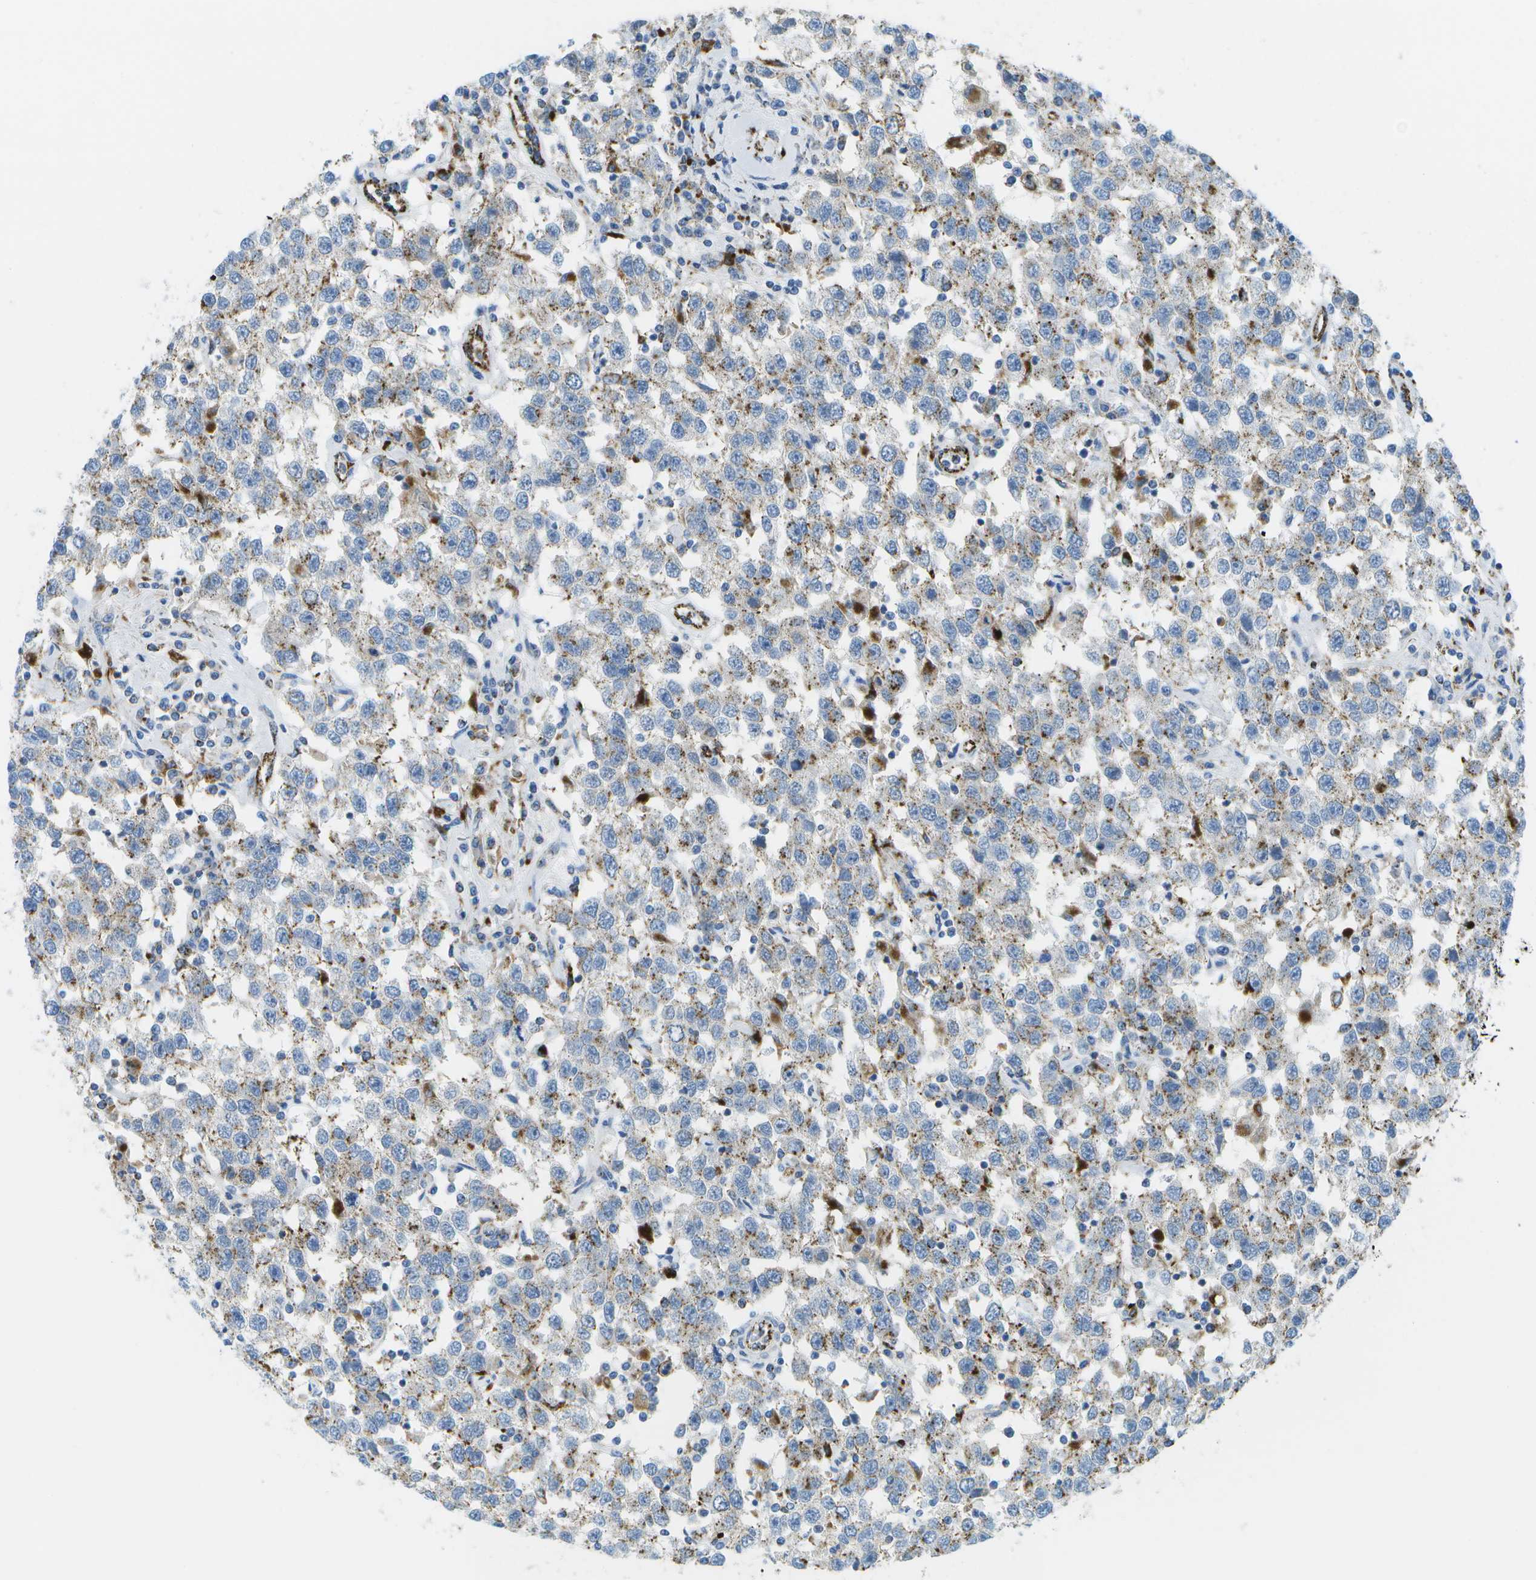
{"staining": {"intensity": "moderate", "quantity": "25%-75%", "location": "cytoplasmic/membranous"}, "tissue": "testis cancer", "cell_type": "Tumor cells", "image_type": "cancer", "snomed": [{"axis": "morphology", "description": "Seminoma, NOS"}, {"axis": "topography", "description": "Testis"}], "caption": "Immunohistochemical staining of testis cancer (seminoma) demonstrates medium levels of moderate cytoplasmic/membranous expression in about 25%-75% of tumor cells. Immunohistochemistry (ihc) stains the protein of interest in brown and the nuclei are stained blue.", "gene": "PRCP", "patient": {"sex": "male", "age": 41}}